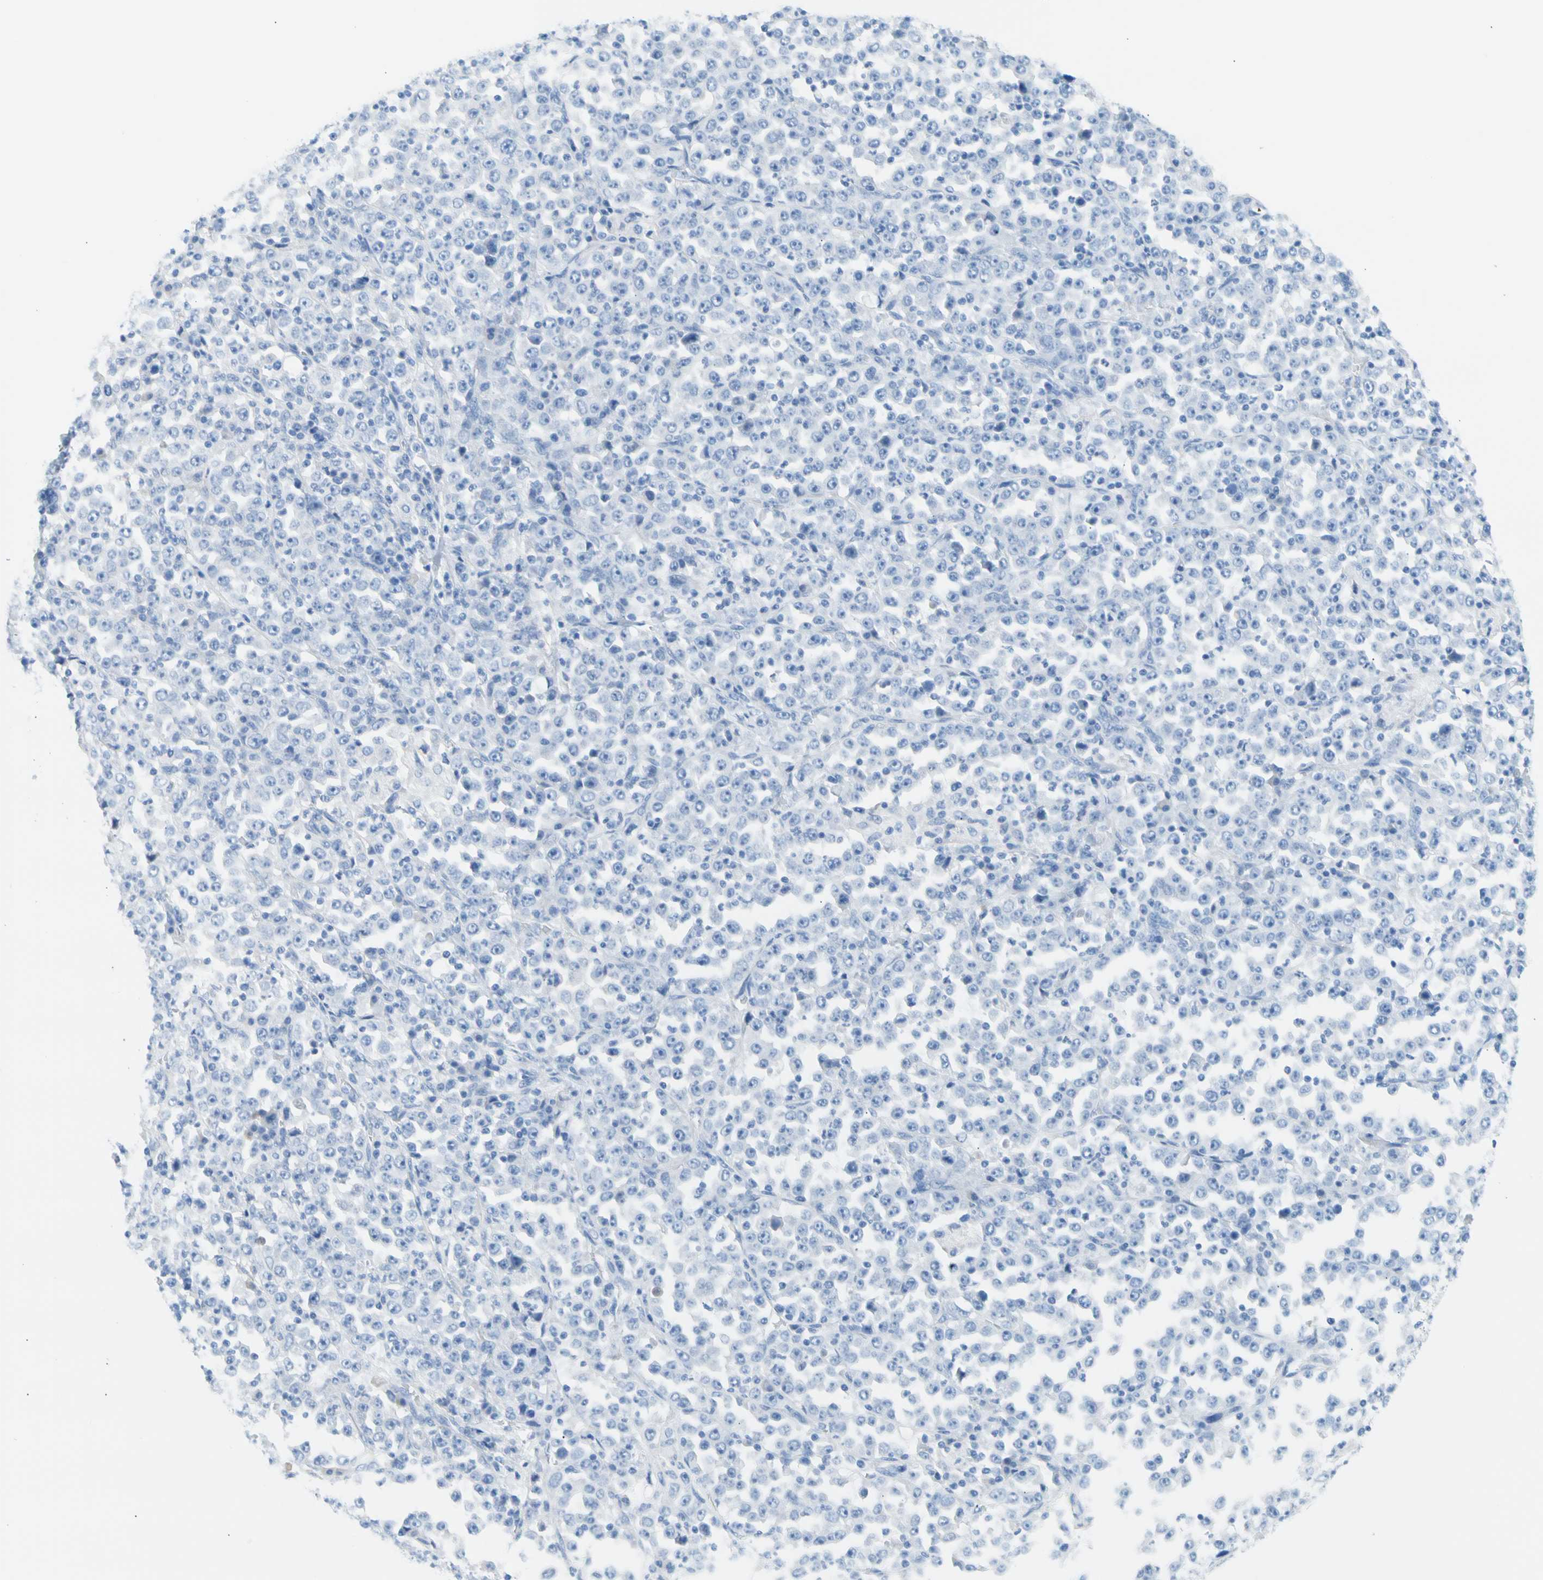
{"staining": {"intensity": "negative", "quantity": "none", "location": "none"}, "tissue": "stomach cancer", "cell_type": "Tumor cells", "image_type": "cancer", "snomed": [{"axis": "morphology", "description": "Normal tissue, NOS"}, {"axis": "morphology", "description": "Adenocarcinoma, NOS"}, {"axis": "topography", "description": "Stomach, upper"}, {"axis": "topography", "description": "Stomach"}], "caption": "Adenocarcinoma (stomach) was stained to show a protein in brown. There is no significant positivity in tumor cells. (DAB (3,3'-diaminobenzidine) immunohistochemistry (IHC) visualized using brightfield microscopy, high magnification).", "gene": "CEL", "patient": {"sex": "male", "age": 59}}